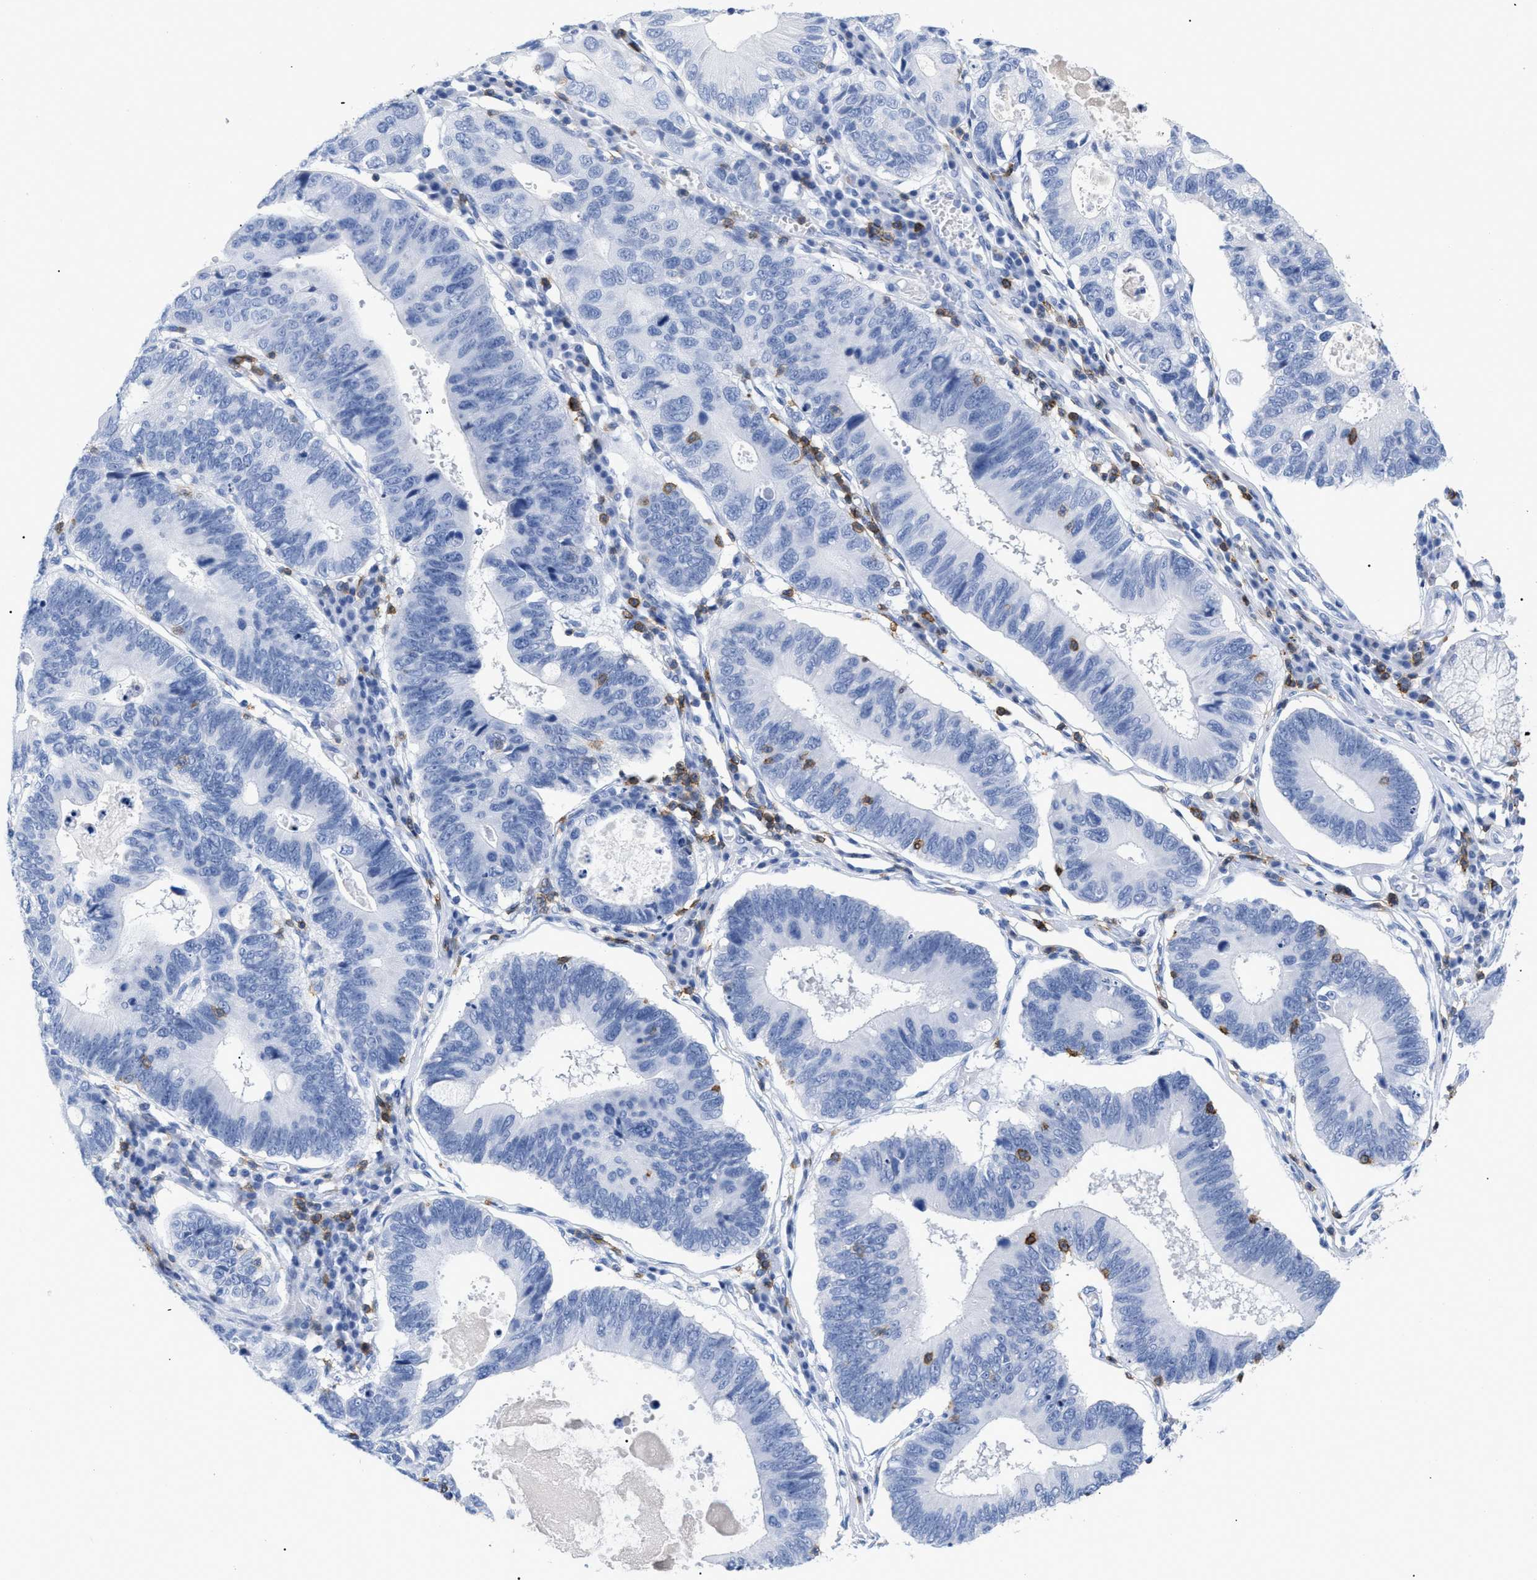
{"staining": {"intensity": "negative", "quantity": "none", "location": "none"}, "tissue": "stomach cancer", "cell_type": "Tumor cells", "image_type": "cancer", "snomed": [{"axis": "morphology", "description": "Adenocarcinoma, NOS"}, {"axis": "topography", "description": "Stomach"}], "caption": "Image shows no protein staining in tumor cells of adenocarcinoma (stomach) tissue.", "gene": "CD5", "patient": {"sex": "male", "age": 59}}